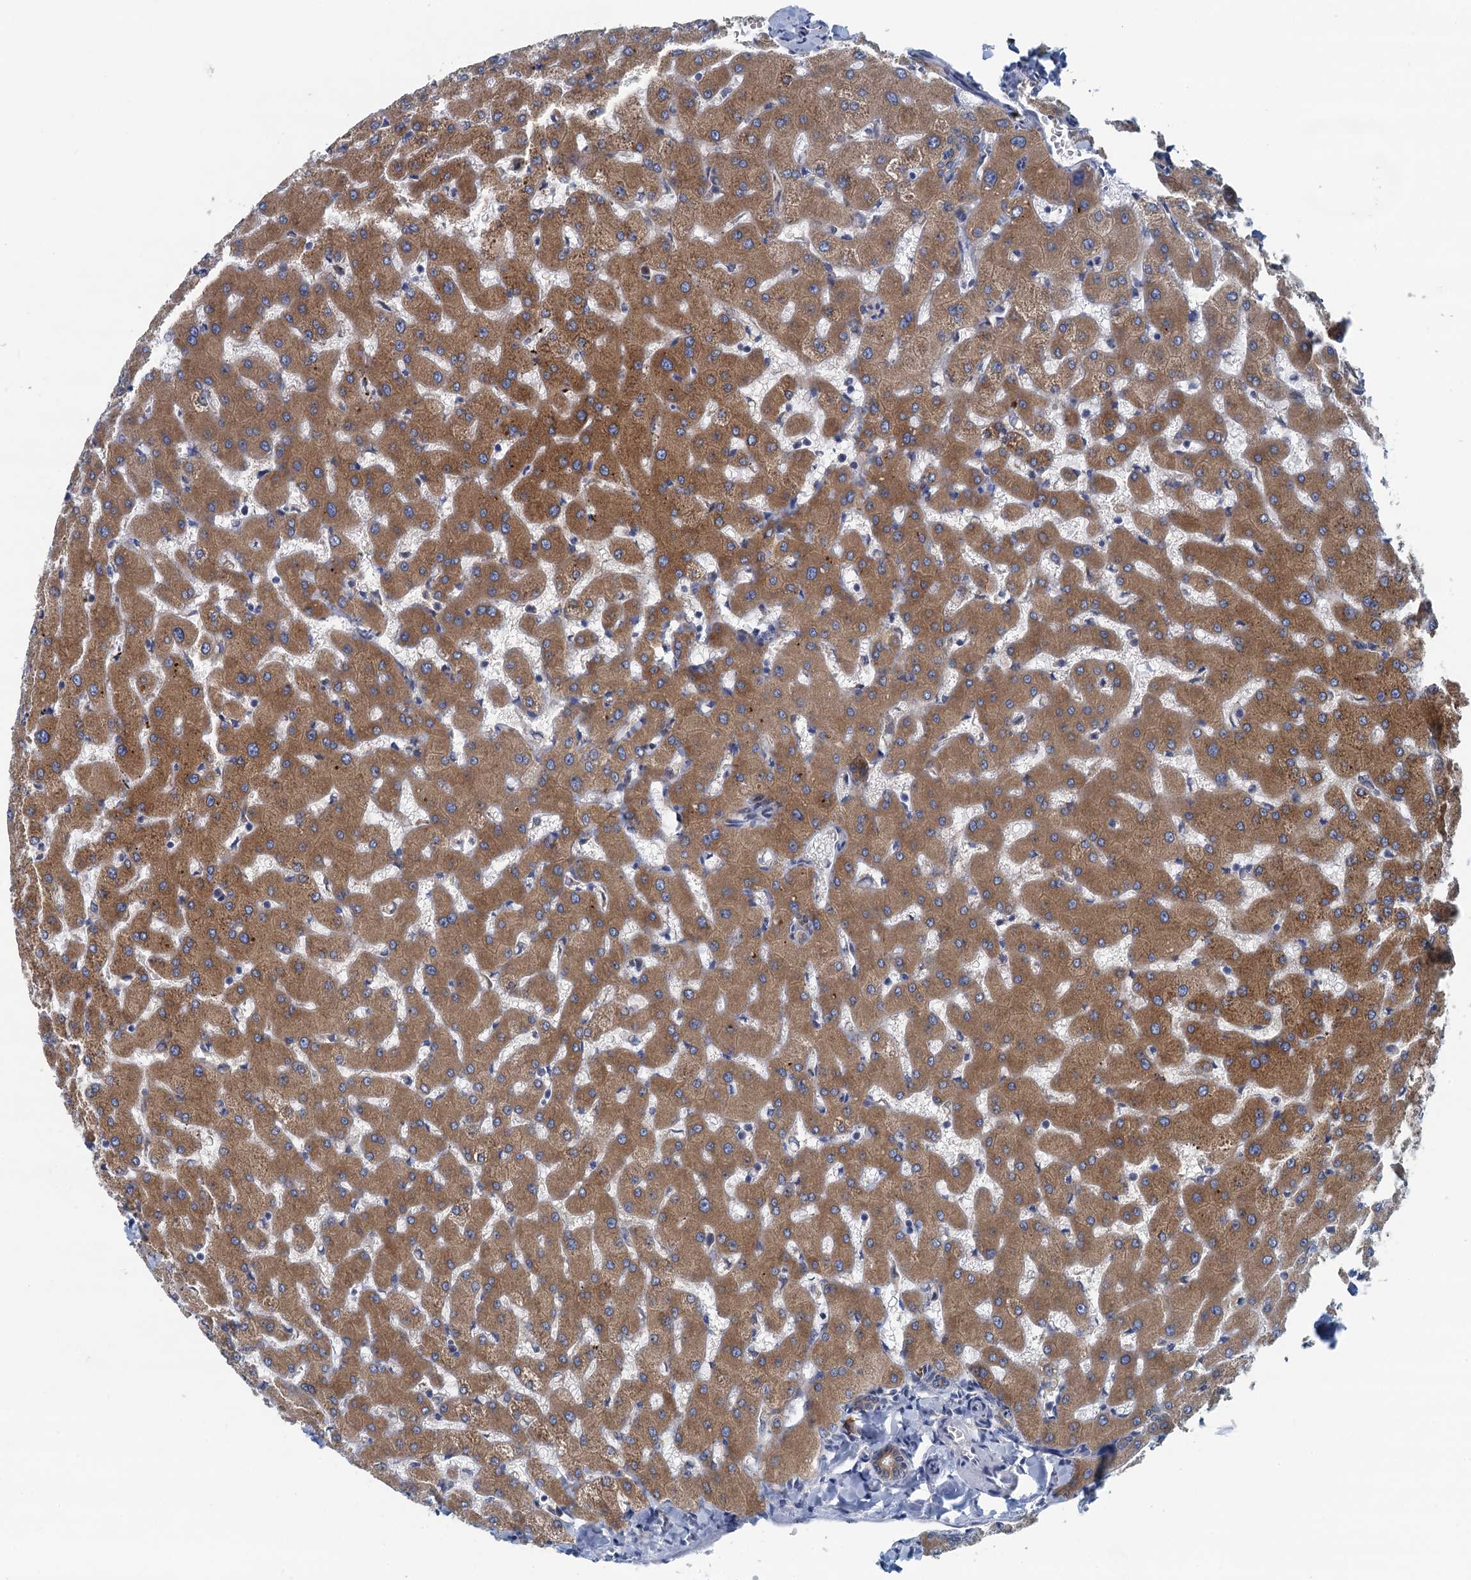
{"staining": {"intensity": "weak", "quantity": ">75%", "location": "cytoplasmic/membranous"}, "tissue": "liver", "cell_type": "Cholangiocytes", "image_type": "normal", "snomed": [{"axis": "morphology", "description": "Normal tissue, NOS"}, {"axis": "topography", "description": "Liver"}], "caption": "A brown stain shows weak cytoplasmic/membranous expression of a protein in cholangiocytes of unremarkable liver. (Stains: DAB (3,3'-diaminobenzidine) in brown, nuclei in blue, Microscopy: brightfield microscopy at high magnification).", "gene": "MYDGF", "patient": {"sex": "female", "age": 63}}